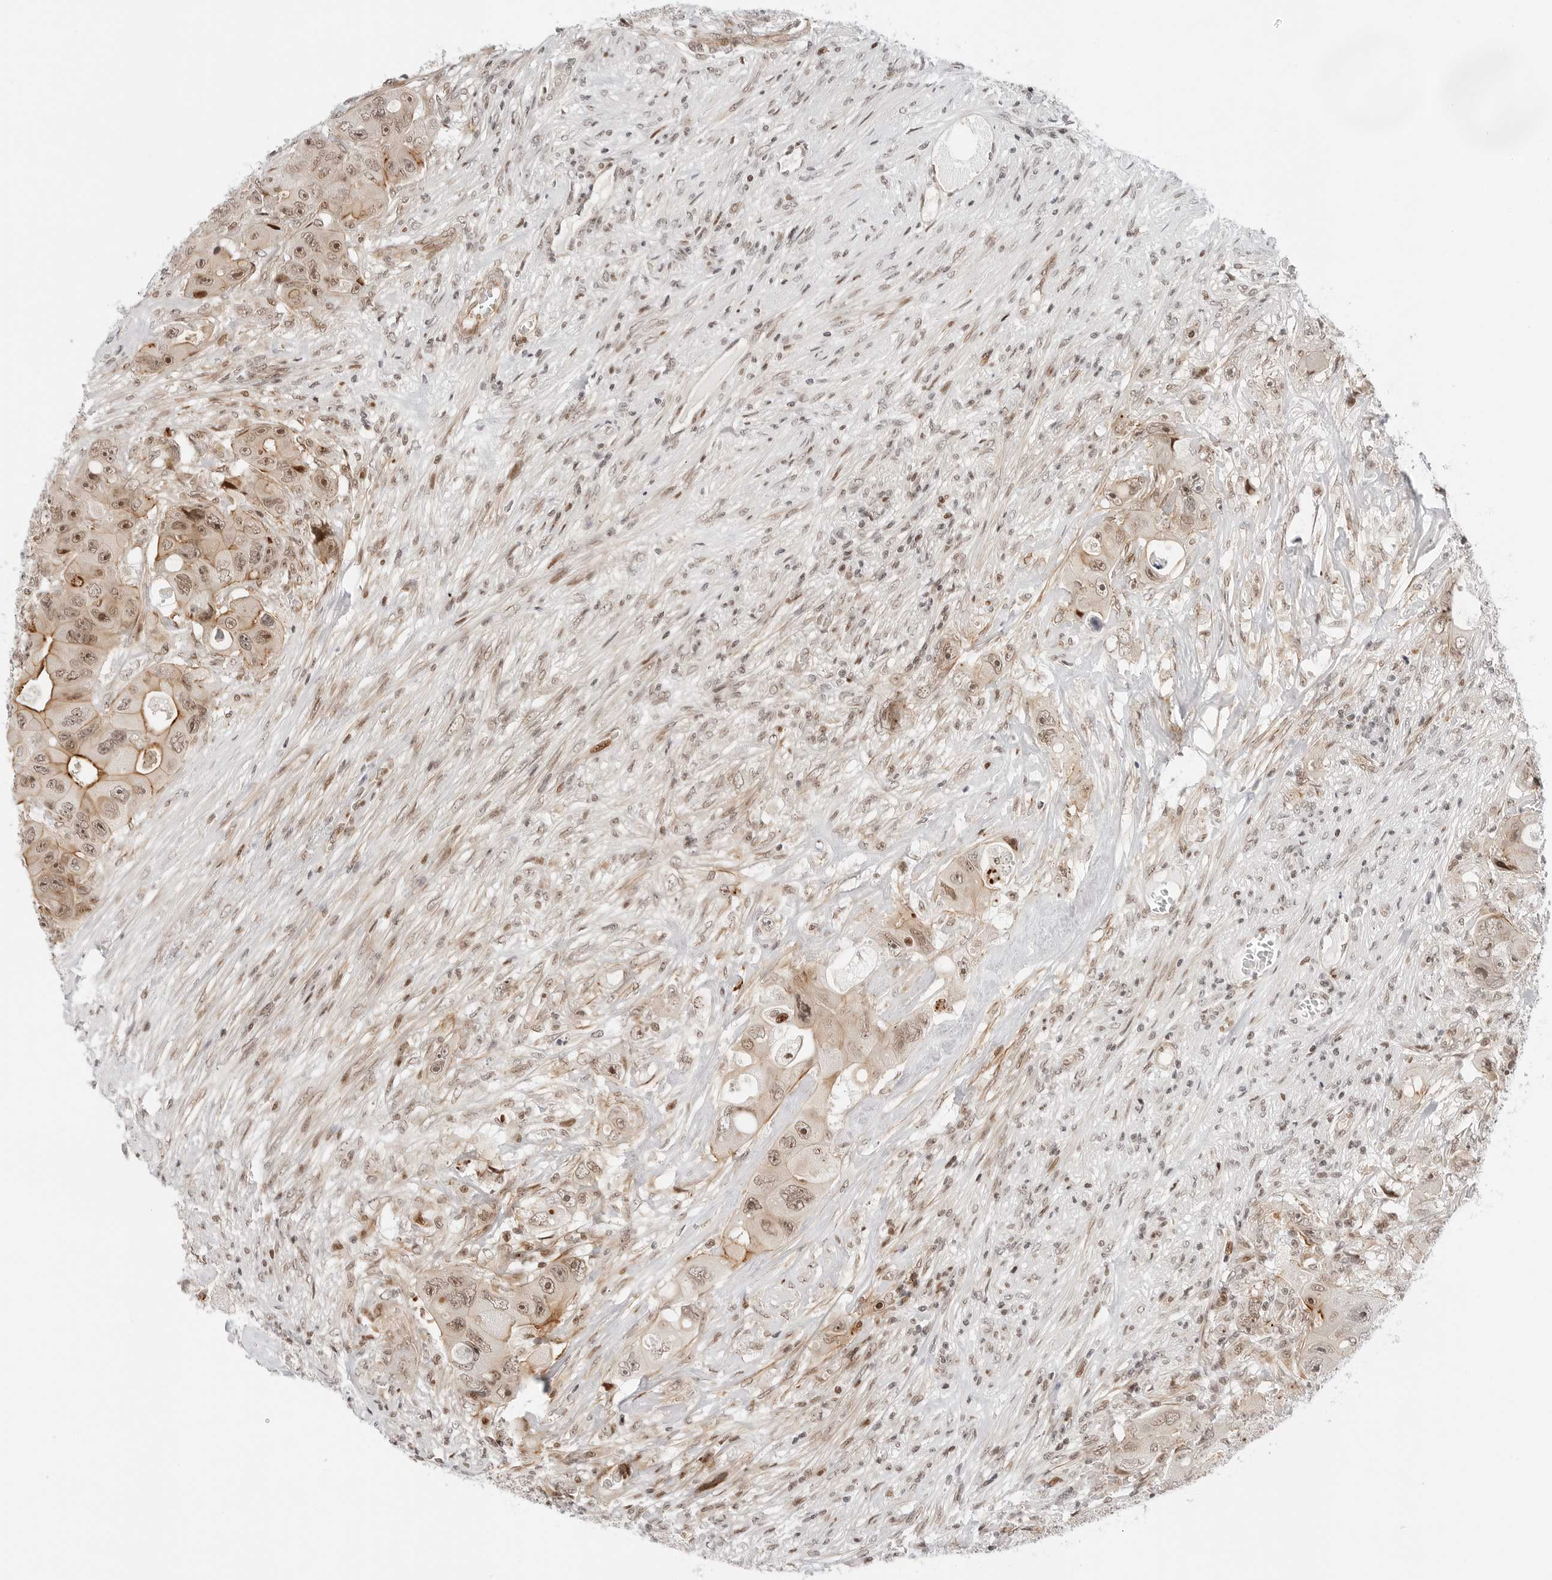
{"staining": {"intensity": "moderate", "quantity": "25%-75%", "location": "cytoplasmic/membranous,nuclear"}, "tissue": "colorectal cancer", "cell_type": "Tumor cells", "image_type": "cancer", "snomed": [{"axis": "morphology", "description": "Adenocarcinoma, NOS"}, {"axis": "topography", "description": "Colon"}], "caption": "DAB (3,3'-diaminobenzidine) immunohistochemical staining of human adenocarcinoma (colorectal) displays moderate cytoplasmic/membranous and nuclear protein staining in about 25%-75% of tumor cells.", "gene": "ZNF613", "patient": {"sex": "female", "age": 46}}